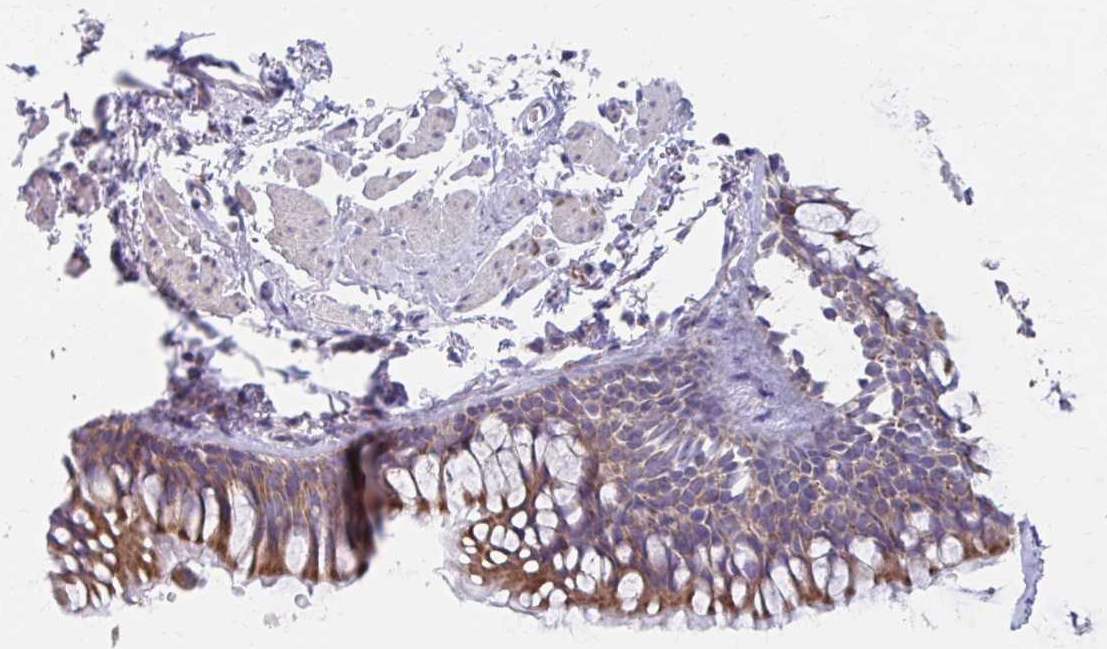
{"staining": {"intensity": "moderate", "quantity": ">75%", "location": "cytoplasmic/membranous"}, "tissue": "bronchus", "cell_type": "Respiratory epithelial cells", "image_type": "normal", "snomed": [{"axis": "morphology", "description": "Normal tissue, NOS"}, {"axis": "topography", "description": "Cartilage tissue"}, {"axis": "topography", "description": "Bronchus"}], "caption": "Moderate cytoplasmic/membranous positivity is present in approximately >75% of respiratory epithelial cells in benign bronchus.", "gene": "RCC1L", "patient": {"sex": "female", "age": 79}}